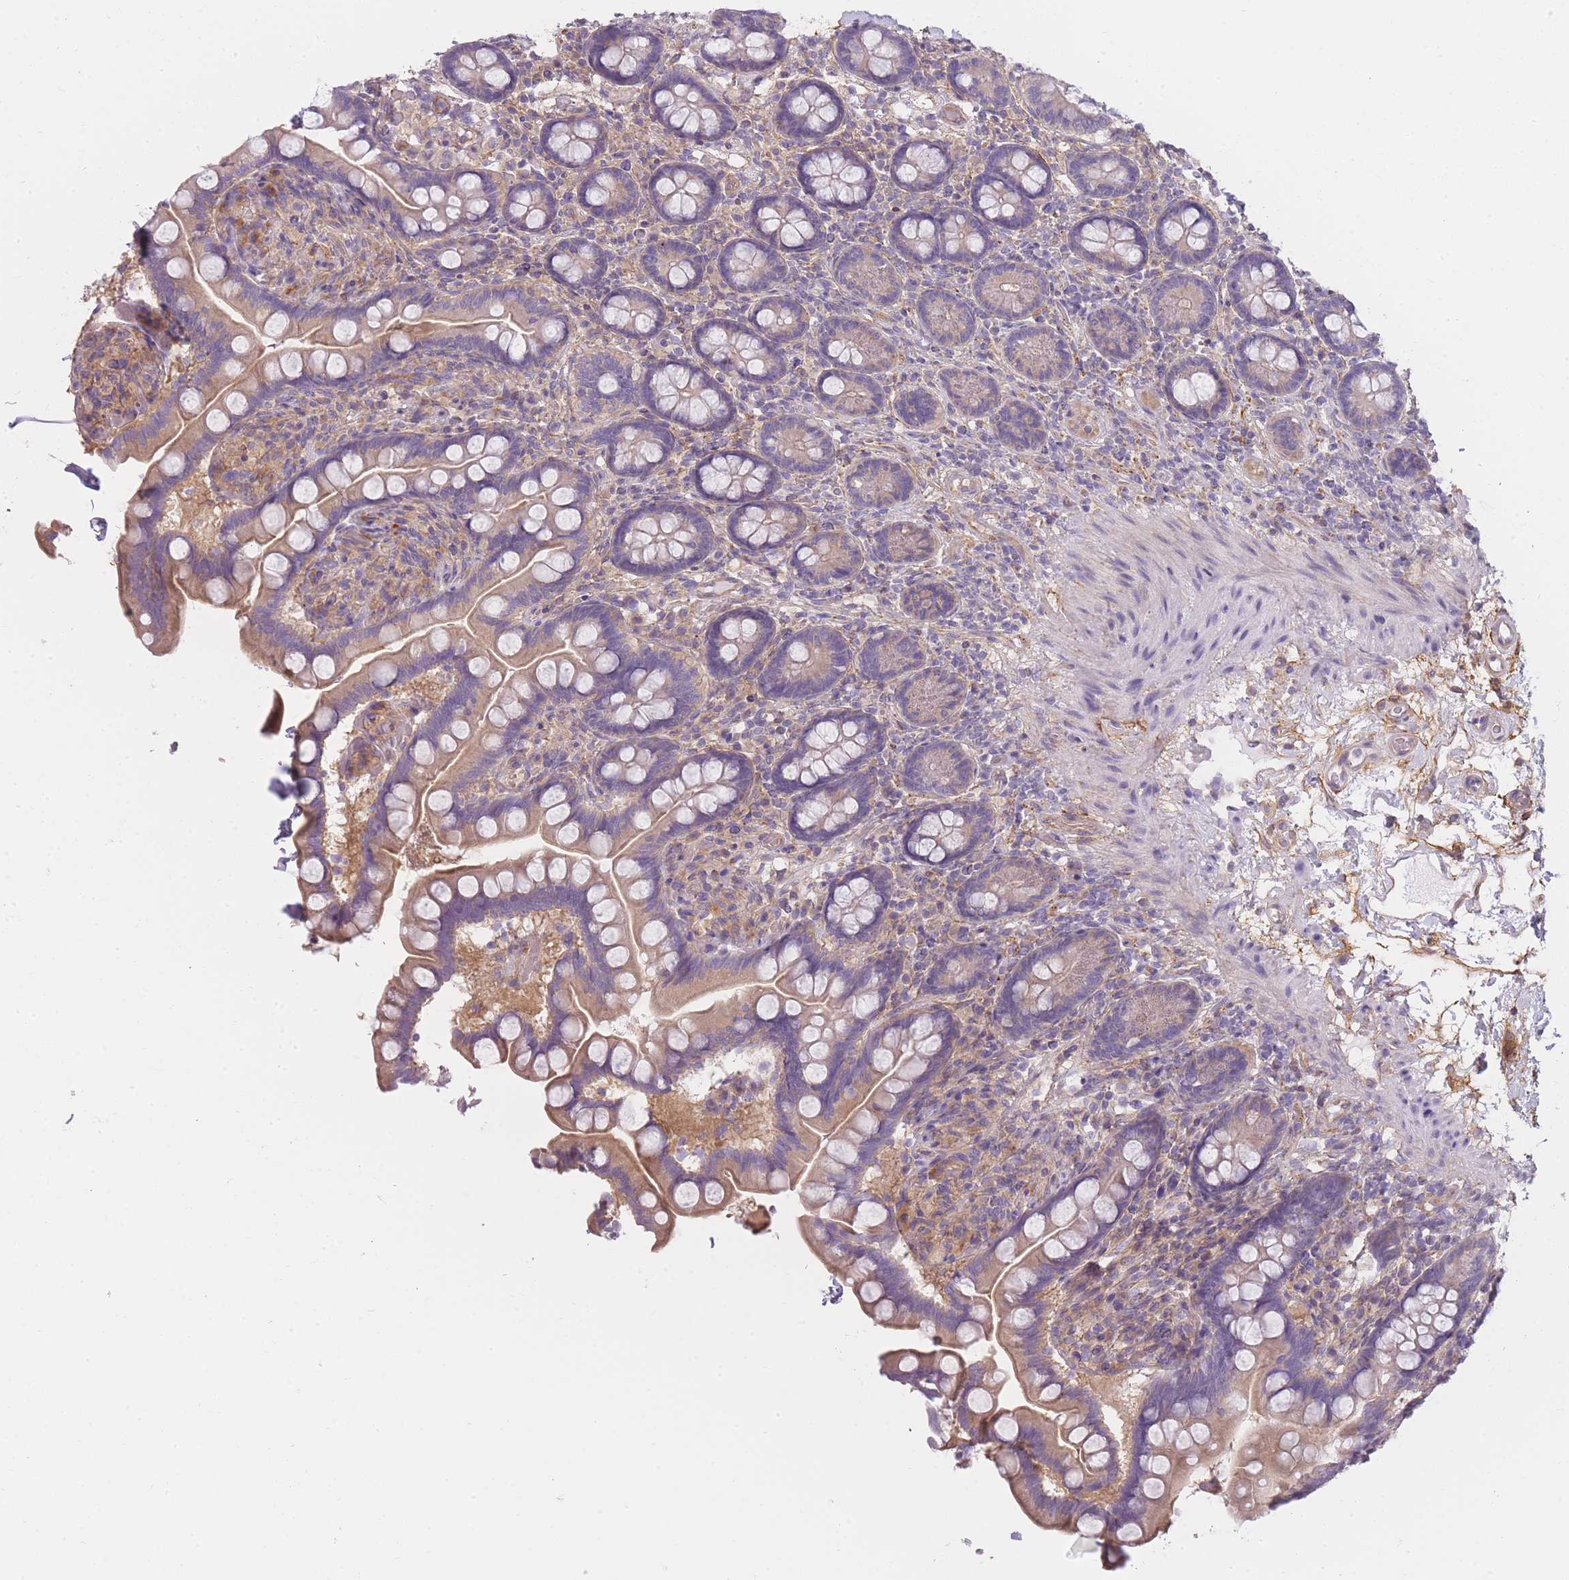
{"staining": {"intensity": "moderate", "quantity": "25%-75%", "location": "cytoplasmic/membranous"}, "tissue": "small intestine", "cell_type": "Glandular cells", "image_type": "normal", "snomed": [{"axis": "morphology", "description": "Normal tissue, NOS"}, {"axis": "topography", "description": "Small intestine"}], "caption": "Immunohistochemical staining of benign small intestine exhibits moderate cytoplasmic/membranous protein staining in about 25%-75% of glandular cells.", "gene": "AP3M1", "patient": {"sex": "female", "age": 64}}